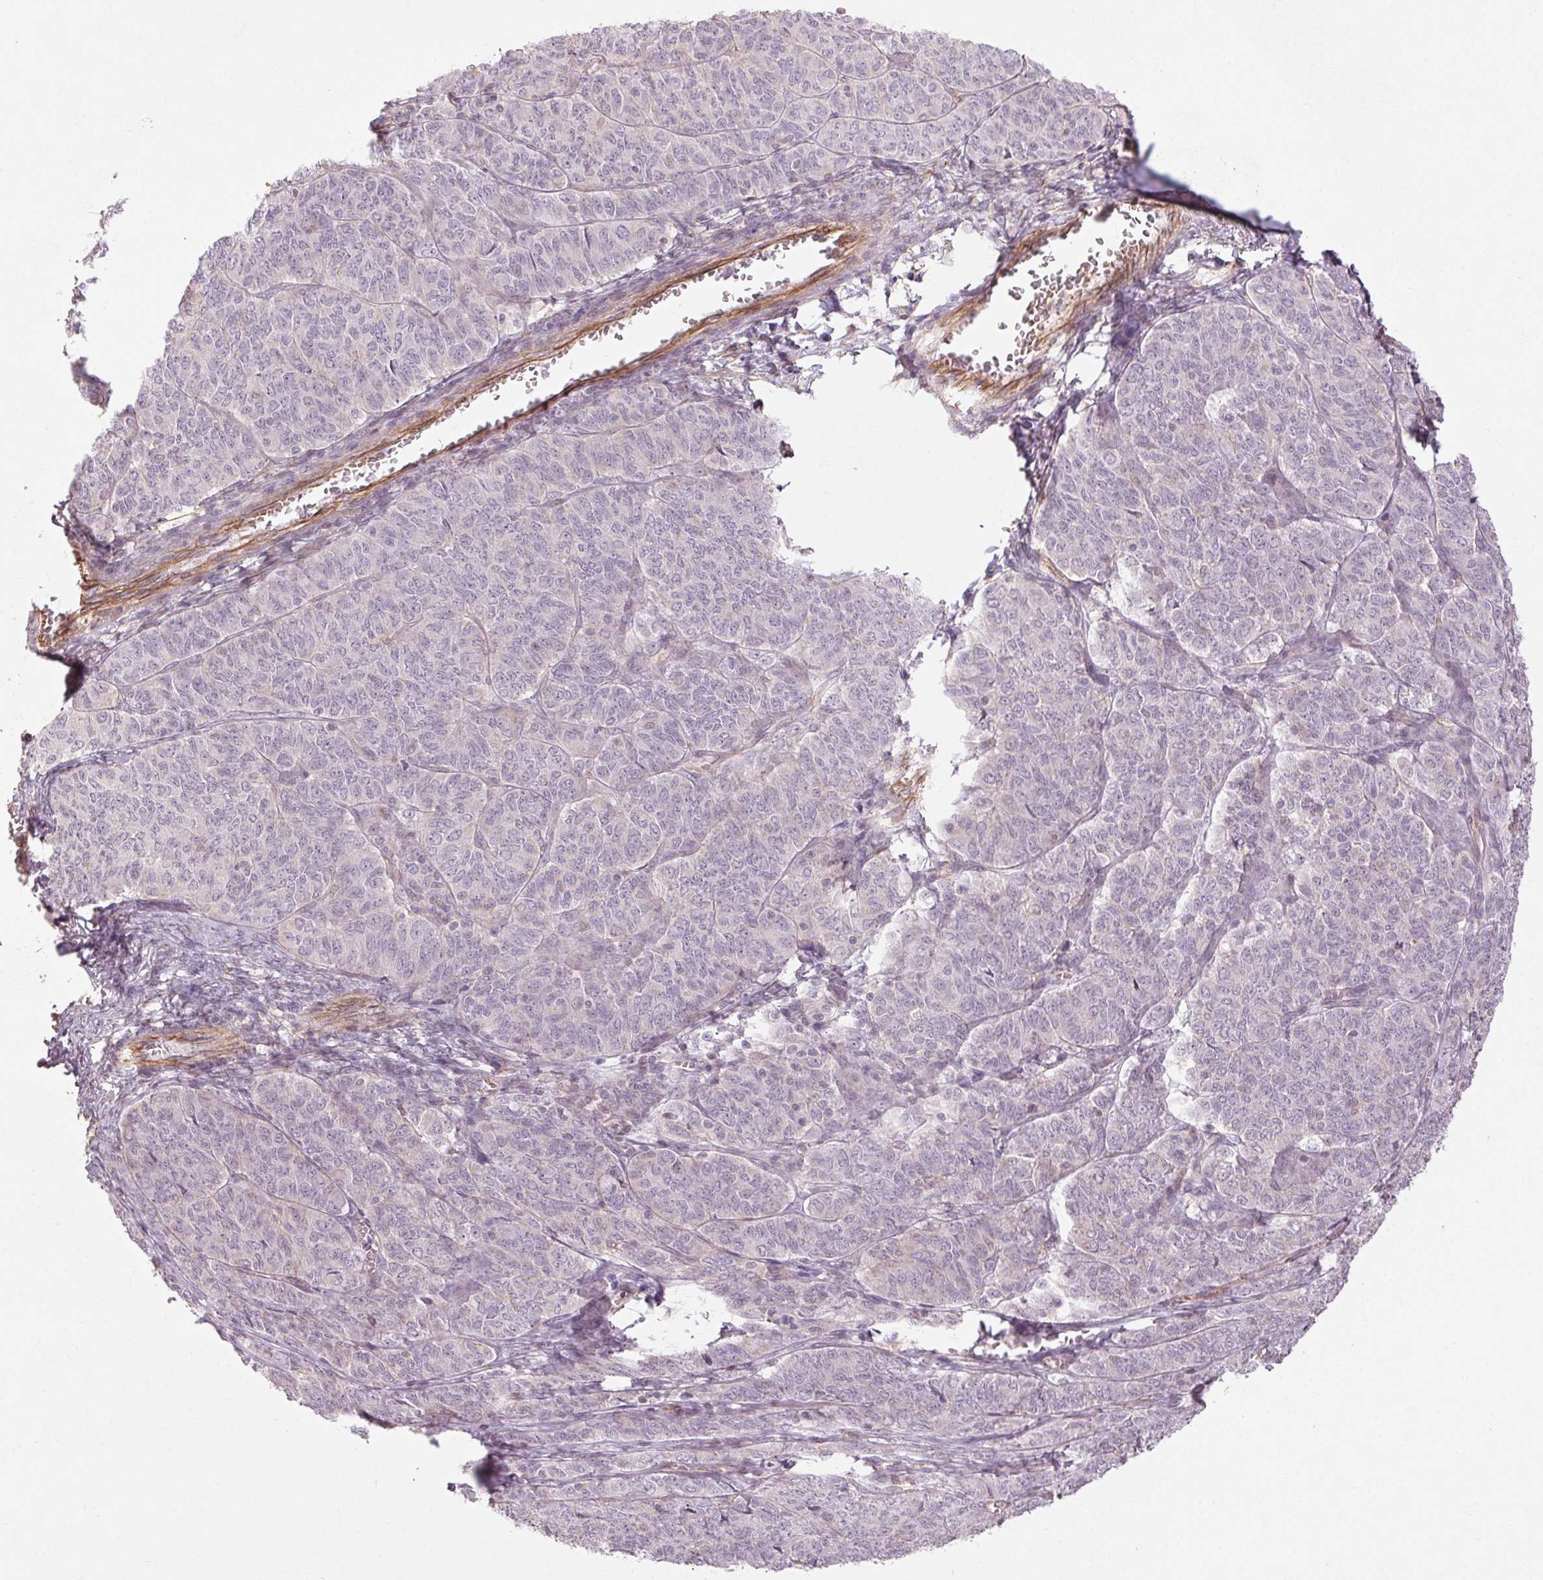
{"staining": {"intensity": "negative", "quantity": "none", "location": "none"}, "tissue": "ovarian cancer", "cell_type": "Tumor cells", "image_type": "cancer", "snomed": [{"axis": "morphology", "description": "Carcinoma, endometroid"}, {"axis": "topography", "description": "Ovary"}], "caption": "Immunohistochemistry (IHC) image of ovarian cancer stained for a protein (brown), which shows no positivity in tumor cells. Nuclei are stained in blue.", "gene": "CCSER1", "patient": {"sex": "female", "age": 80}}